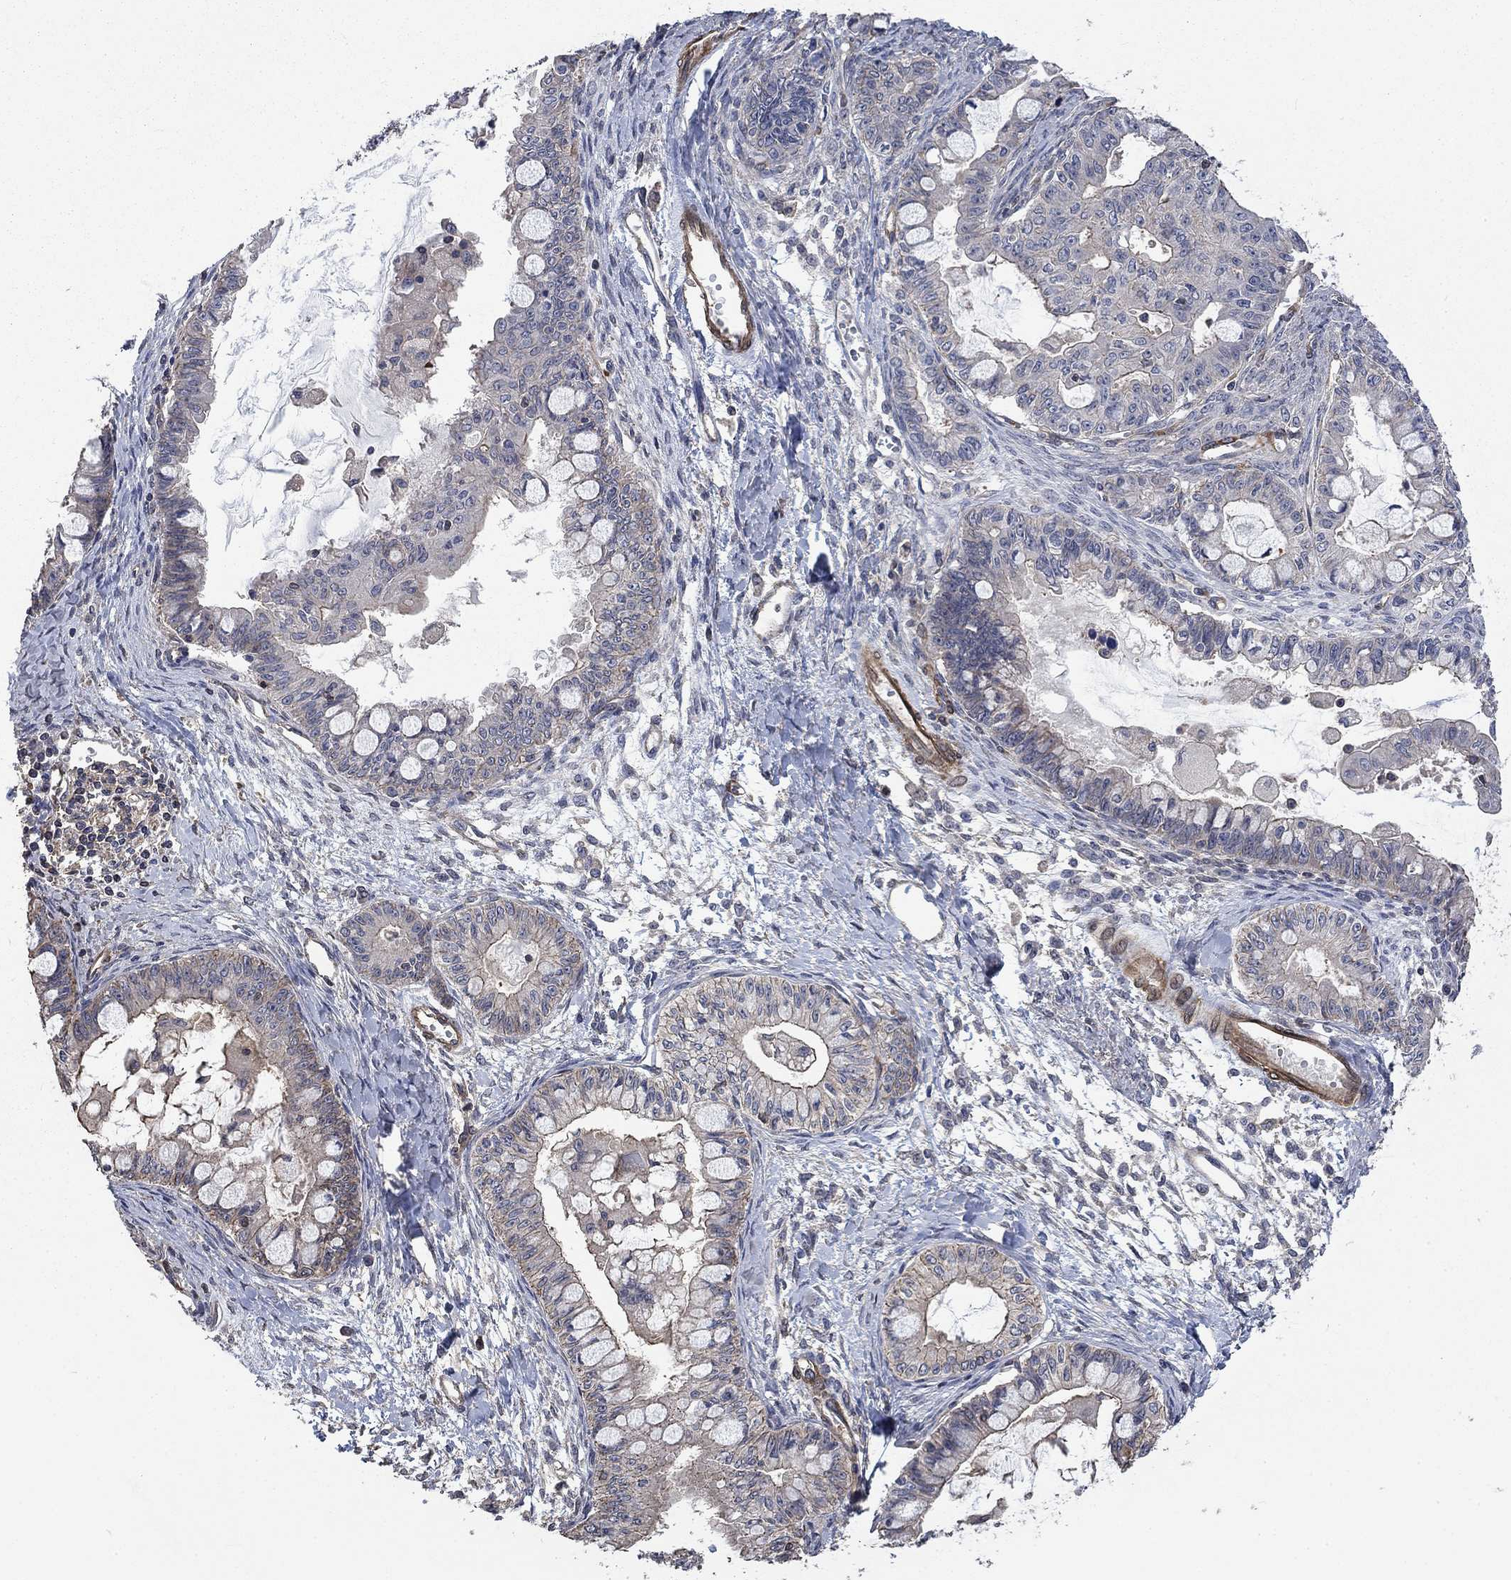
{"staining": {"intensity": "weak", "quantity": "25%-75%", "location": "cytoplasmic/membranous"}, "tissue": "ovarian cancer", "cell_type": "Tumor cells", "image_type": "cancer", "snomed": [{"axis": "morphology", "description": "Cystadenocarcinoma, mucinous, NOS"}, {"axis": "topography", "description": "Ovary"}], "caption": "Immunohistochemistry (IHC) histopathology image of ovarian cancer stained for a protein (brown), which exhibits low levels of weak cytoplasmic/membranous staining in about 25%-75% of tumor cells.", "gene": "PDE3A", "patient": {"sex": "female", "age": 63}}